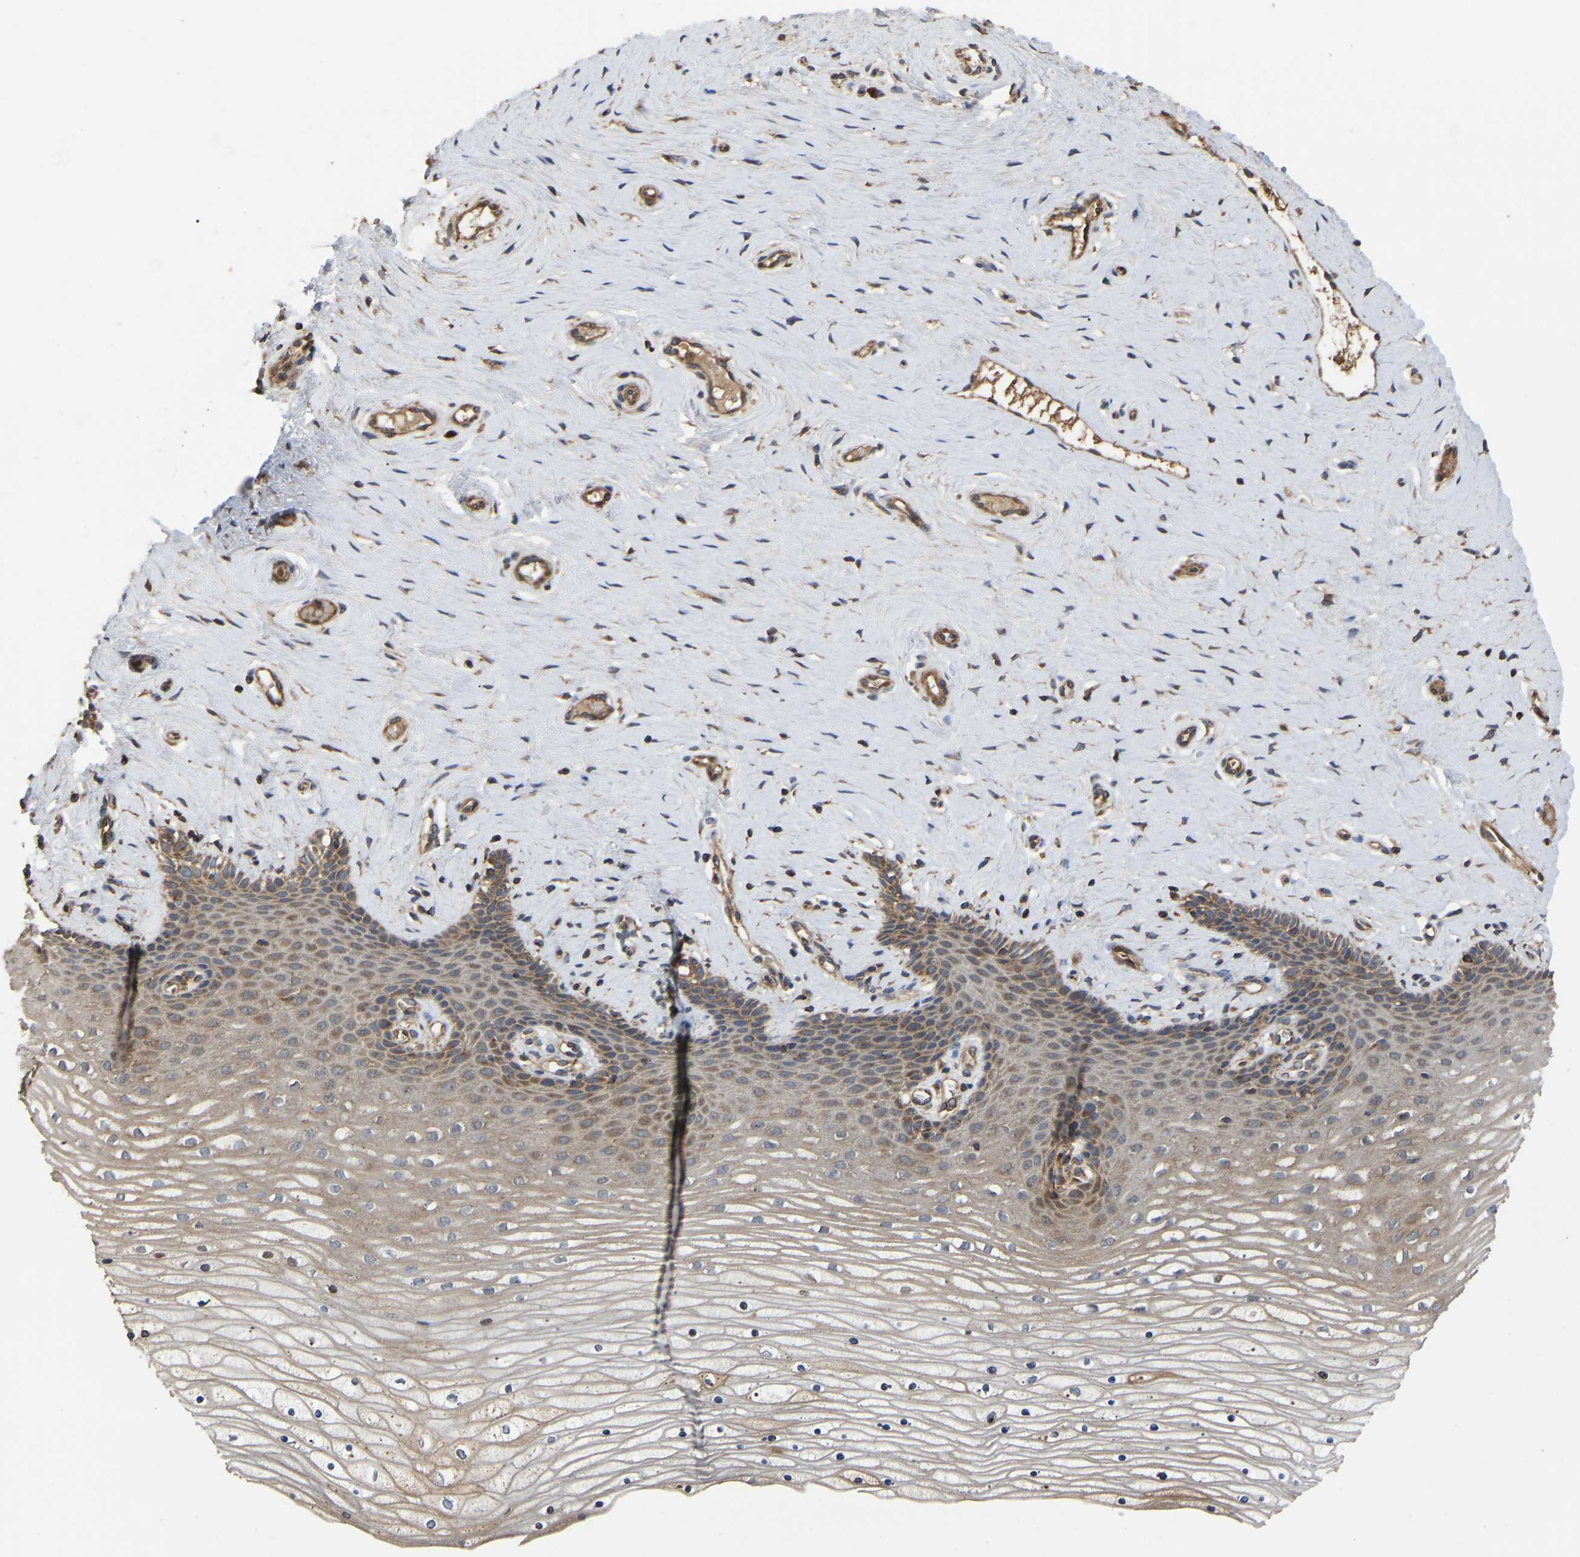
{"staining": {"intensity": "moderate", "quantity": ">75%", "location": "cytoplasmic/membranous"}, "tissue": "cervix", "cell_type": "Squamous epithelial cells", "image_type": "normal", "snomed": [{"axis": "morphology", "description": "Normal tissue, NOS"}, {"axis": "topography", "description": "Cervix"}], "caption": "The immunohistochemical stain labels moderate cytoplasmic/membranous staining in squamous epithelial cells of unremarkable cervix. (DAB IHC with brightfield microscopy, high magnification).", "gene": "GCC1", "patient": {"sex": "female", "age": 39}}